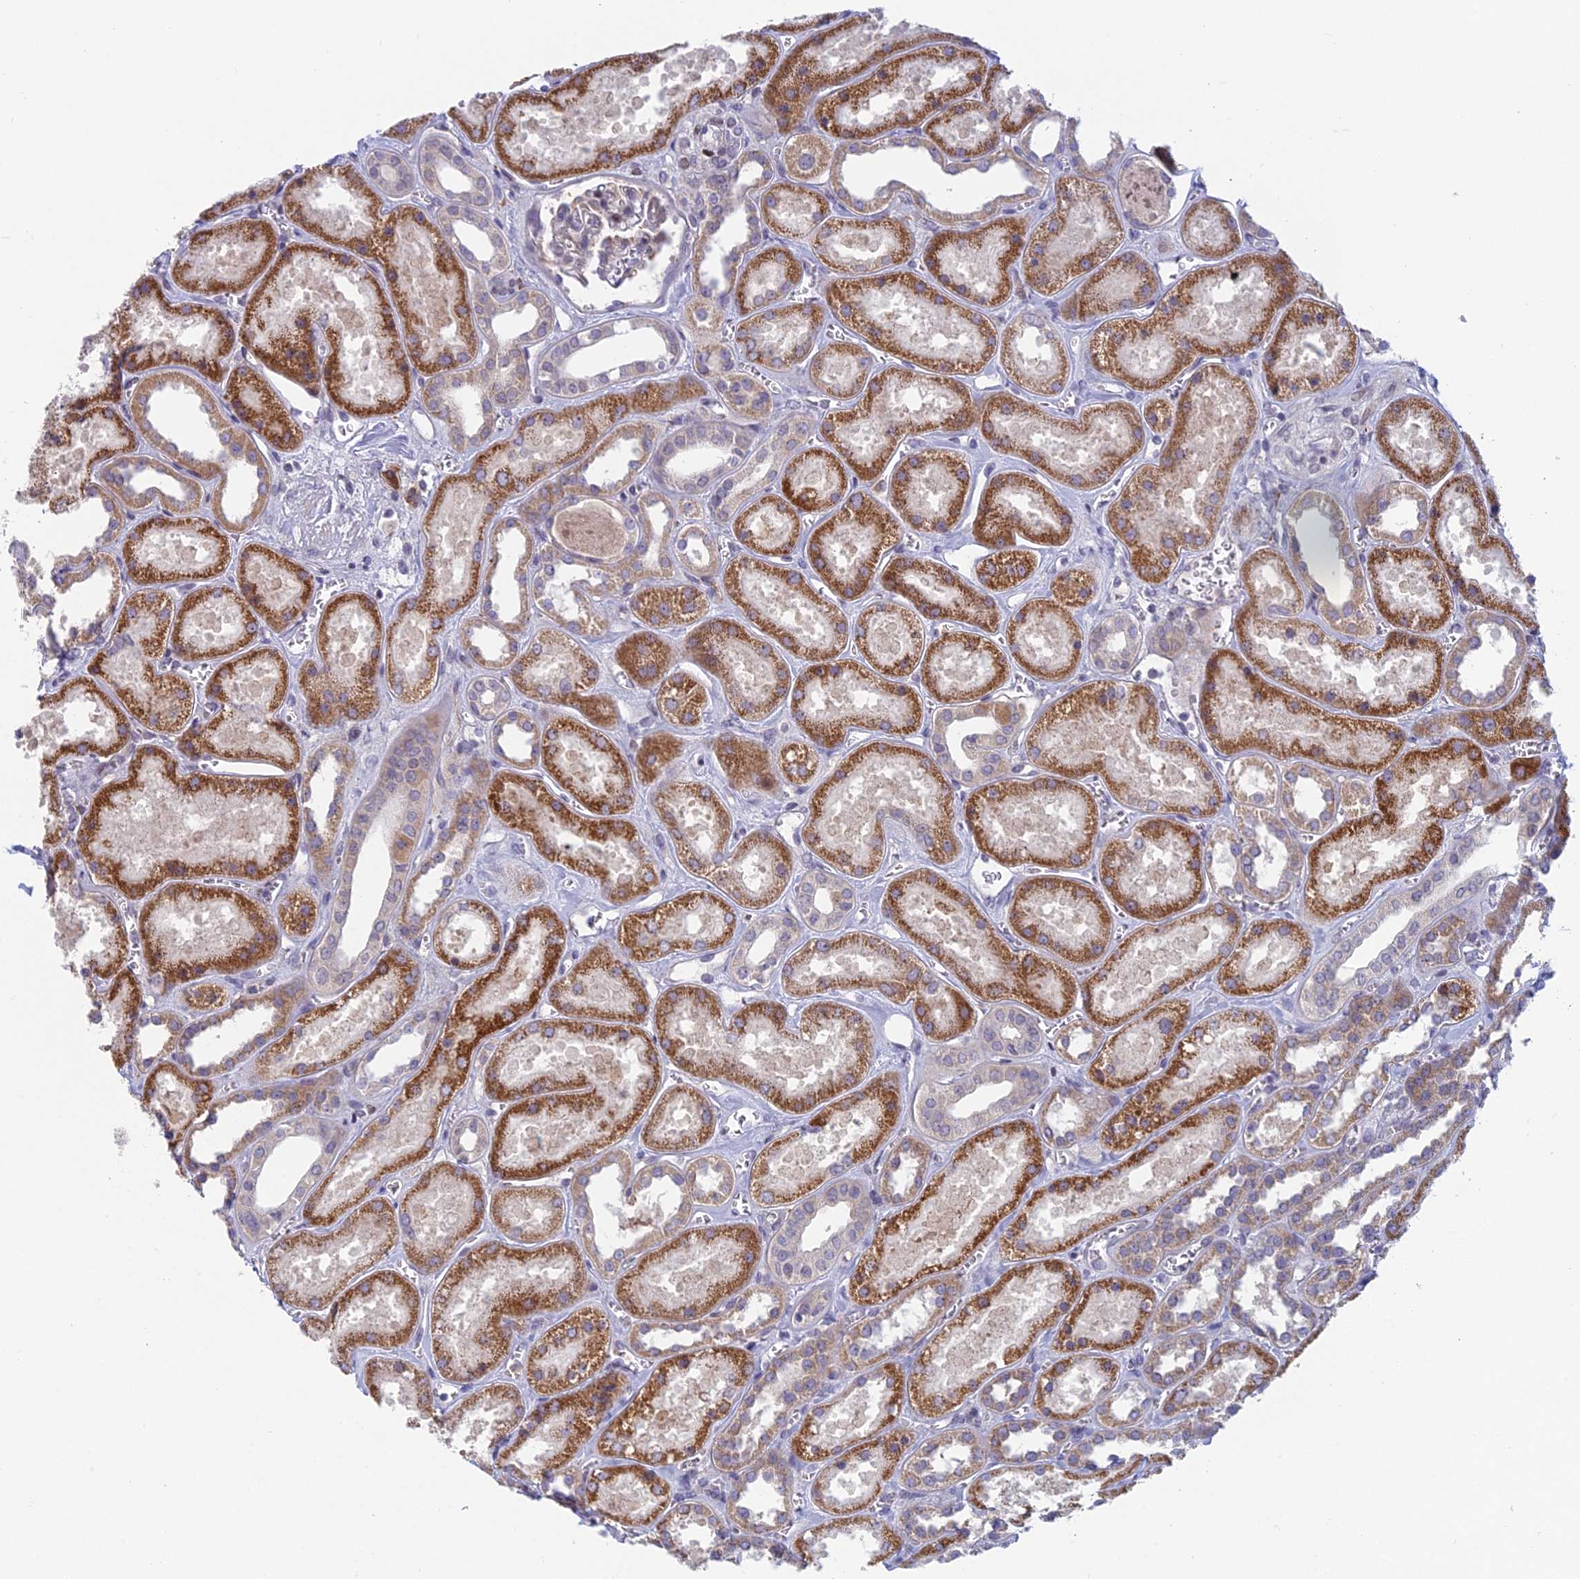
{"staining": {"intensity": "moderate", "quantity": "<25%", "location": "nuclear"}, "tissue": "kidney", "cell_type": "Cells in glomeruli", "image_type": "normal", "snomed": [{"axis": "morphology", "description": "Normal tissue, NOS"}, {"axis": "morphology", "description": "Adenocarcinoma, NOS"}, {"axis": "topography", "description": "Kidney"}], "caption": "DAB (3,3'-diaminobenzidine) immunohistochemical staining of normal human kidney exhibits moderate nuclear protein expression in approximately <25% of cells in glomeruli.", "gene": "PPP1R26", "patient": {"sex": "female", "age": 68}}